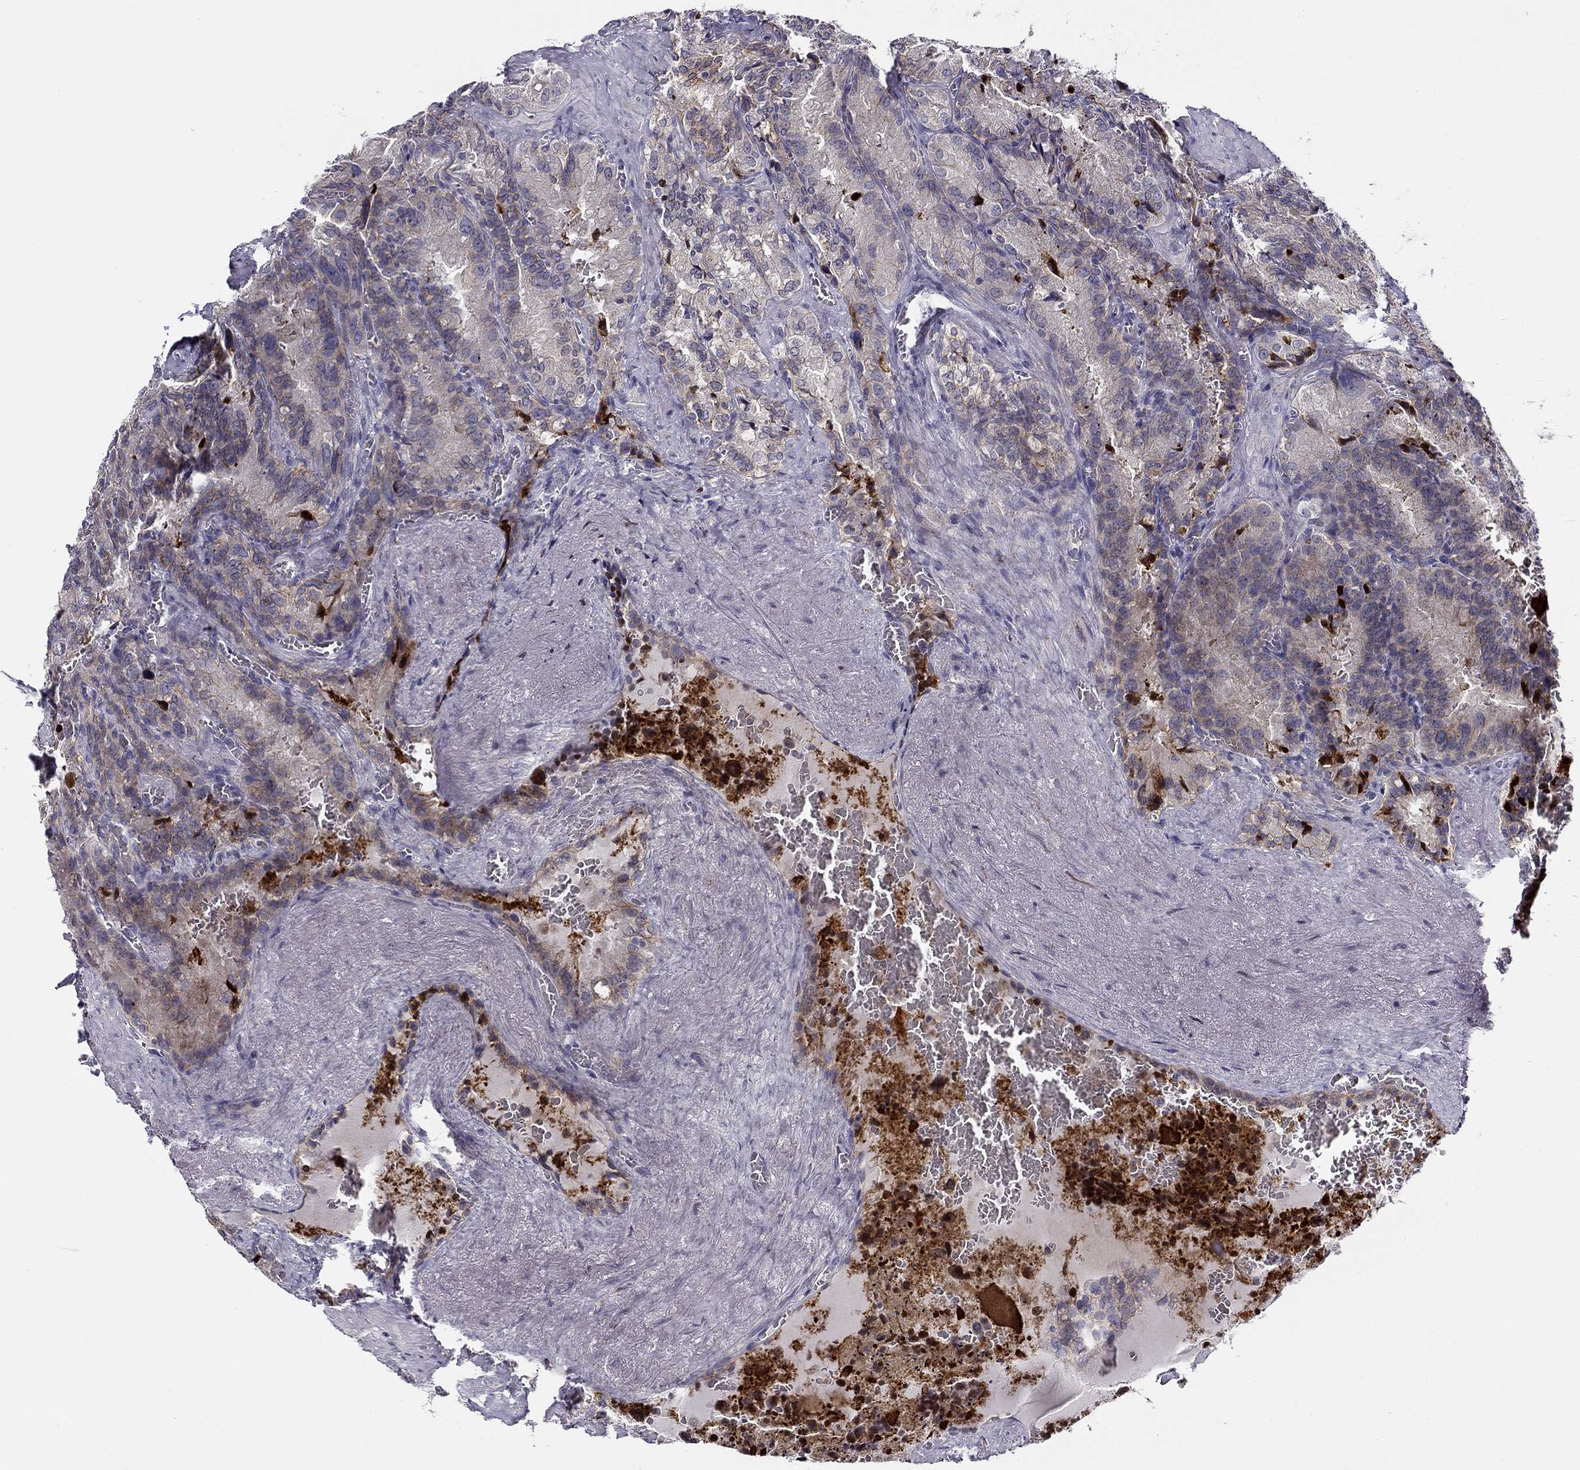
{"staining": {"intensity": "moderate", "quantity": "25%-75%", "location": "cytoplasmic/membranous"}, "tissue": "seminal vesicle", "cell_type": "Glandular cells", "image_type": "normal", "snomed": [{"axis": "morphology", "description": "Normal tissue, NOS"}, {"axis": "topography", "description": "Seminal veicle"}], "caption": "IHC (DAB (3,3'-diaminobenzidine)) staining of unremarkable human seminal vesicle shows moderate cytoplasmic/membranous protein staining in approximately 25%-75% of glandular cells. (DAB IHC, brown staining for protein, blue staining for nuclei).", "gene": "CNR1", "patient": {"sex": "male", "age": 72}}